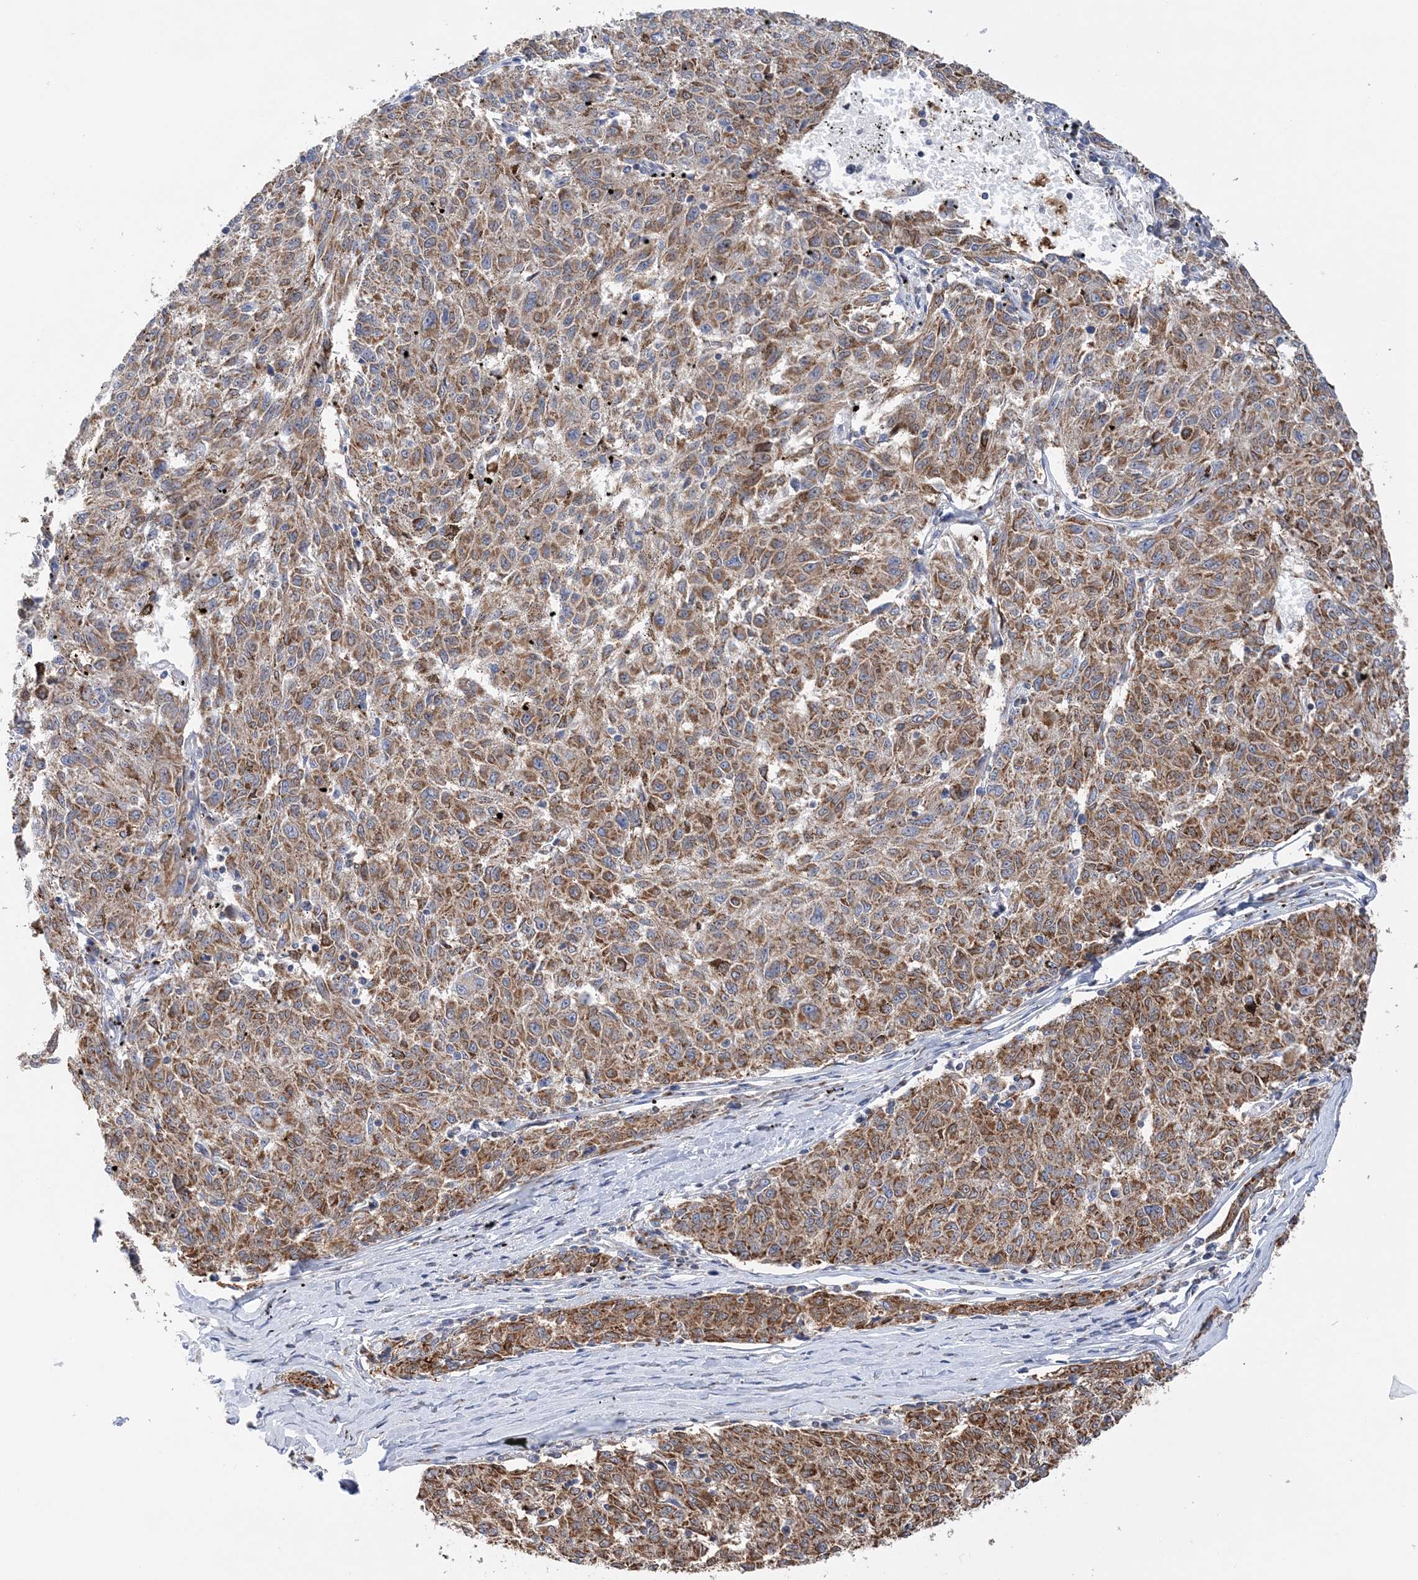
{"staining": {"intensity": "moderate", "quantity": ">75%", "location": "cytoplasmic/membranous"}, "tissue": "melanoma", "cell_type": "Tumor cells", "image_type": "cancer", "snomed": [{"axis": "morphology", "description": "Malignant melanoma, NOS"}, {"axis": "topography", "description": "Skin"}], "caption": "Melanoma stained with a brown dye displays moderate cytoplasmic/membranous positive expression in about >75% of tumor cells.", "gene": "TTC32", "patient": {"sex": "female", "age": 72}}